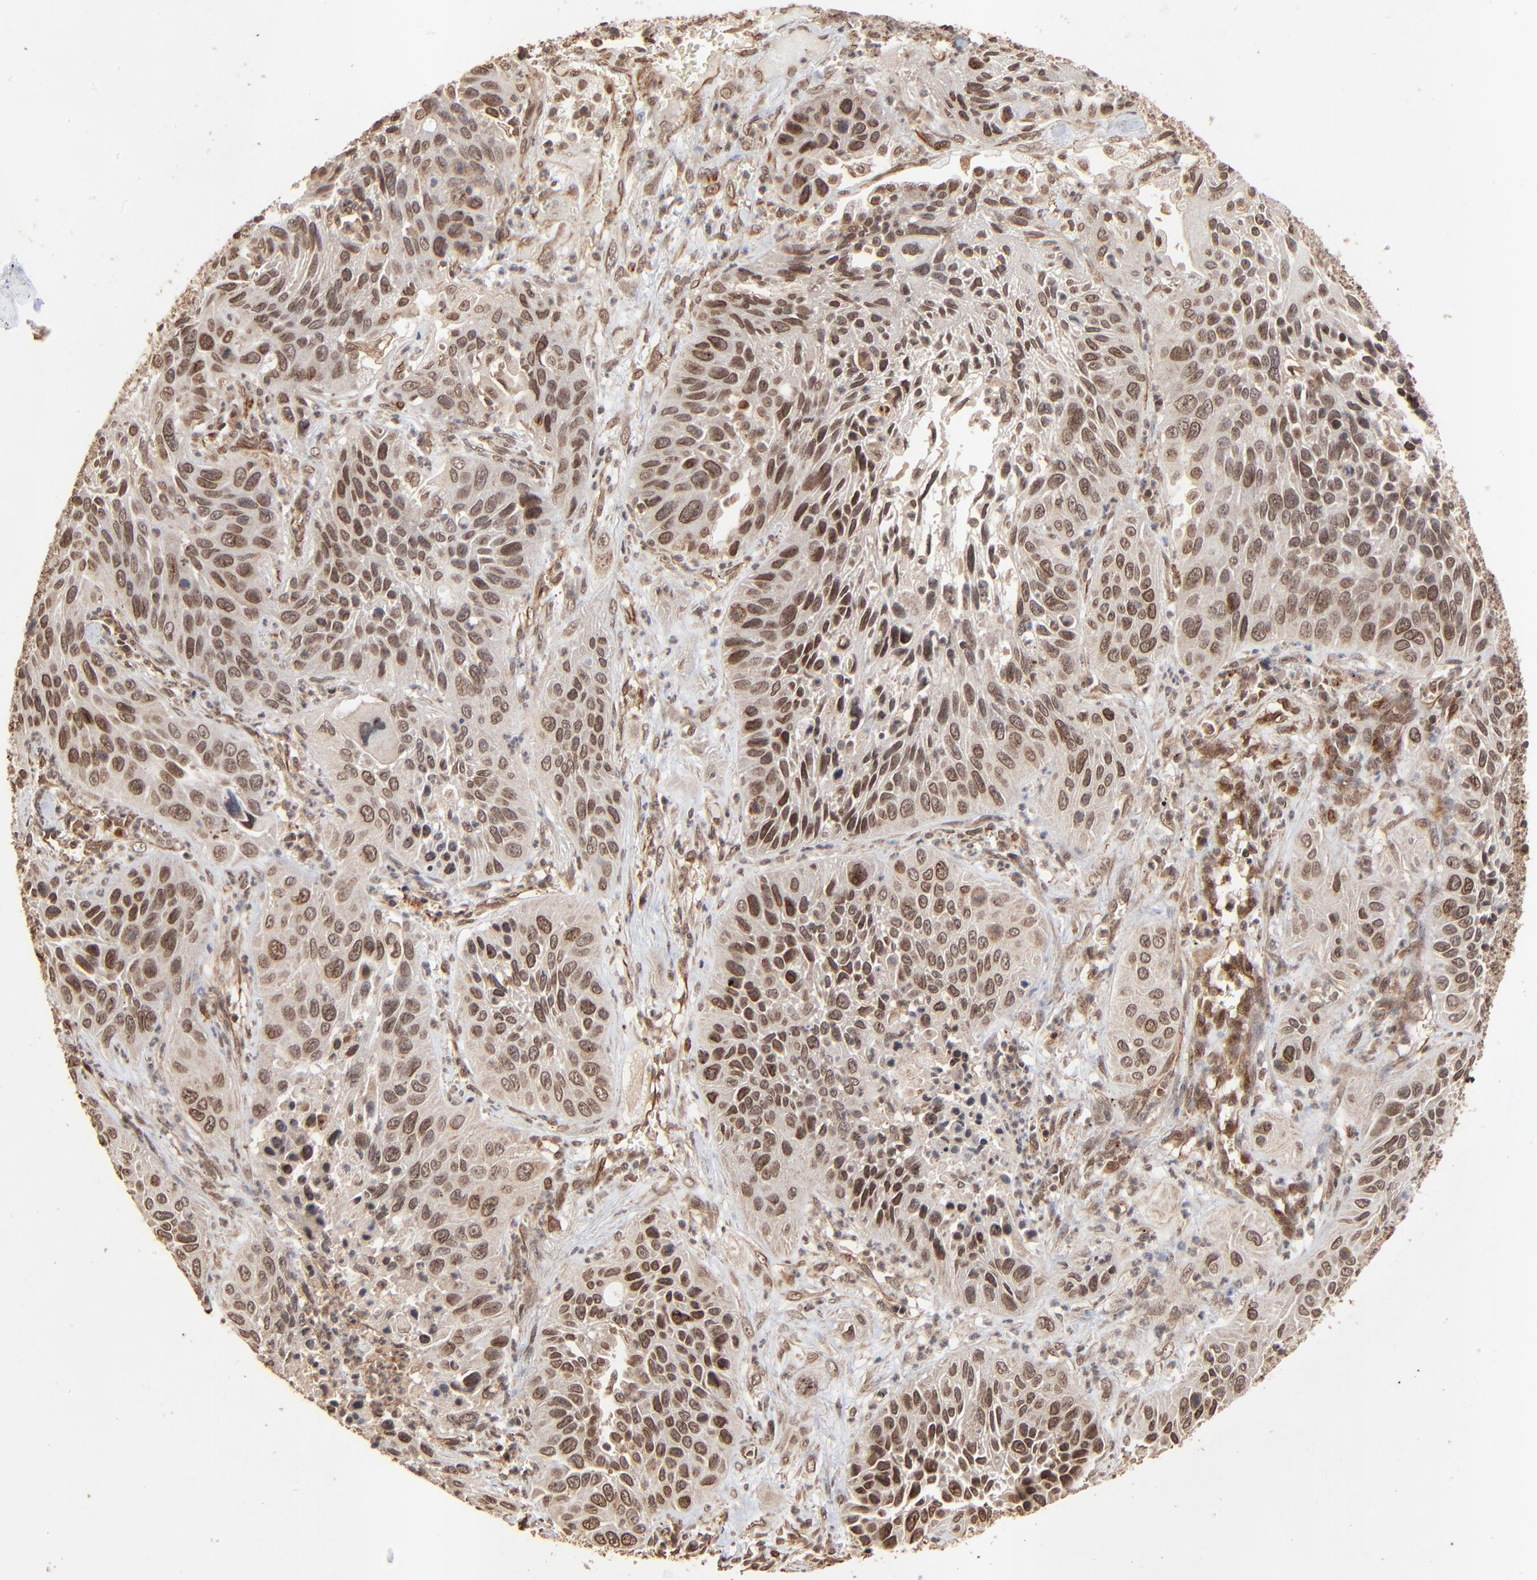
{"staining": {"intensity": "moderate", "quantity": "25%-75%", "location": "cytoplasmic/membranous,nuclear"}, "tissue": "lung cancer", "cell_type": "Tumor cells", "image_type": "cancer", "snomed": [{"axis": "morphology", "description": "Squamous cell carcinoma, NOS"}, {"axis": "topography", "description": "Lung"}], "caption": "Immunohistochemistry staining of lung squamous cell carcinoma, which demonstrates medium levels of moderate cytoplasmic/membranous and nuclear positivity in approximately 25%-75% of tumor cells indicating moderate cytoplasmic/membranous and nuclear protein expression. The staining was performed using DAB (3,3'-diaminobenzidine) (brown) for protein detection and nuclei were counterstained in hematoxylin (blue).", "gene": "FAM227A", "patient": {"sex": "female", "age": 76}}